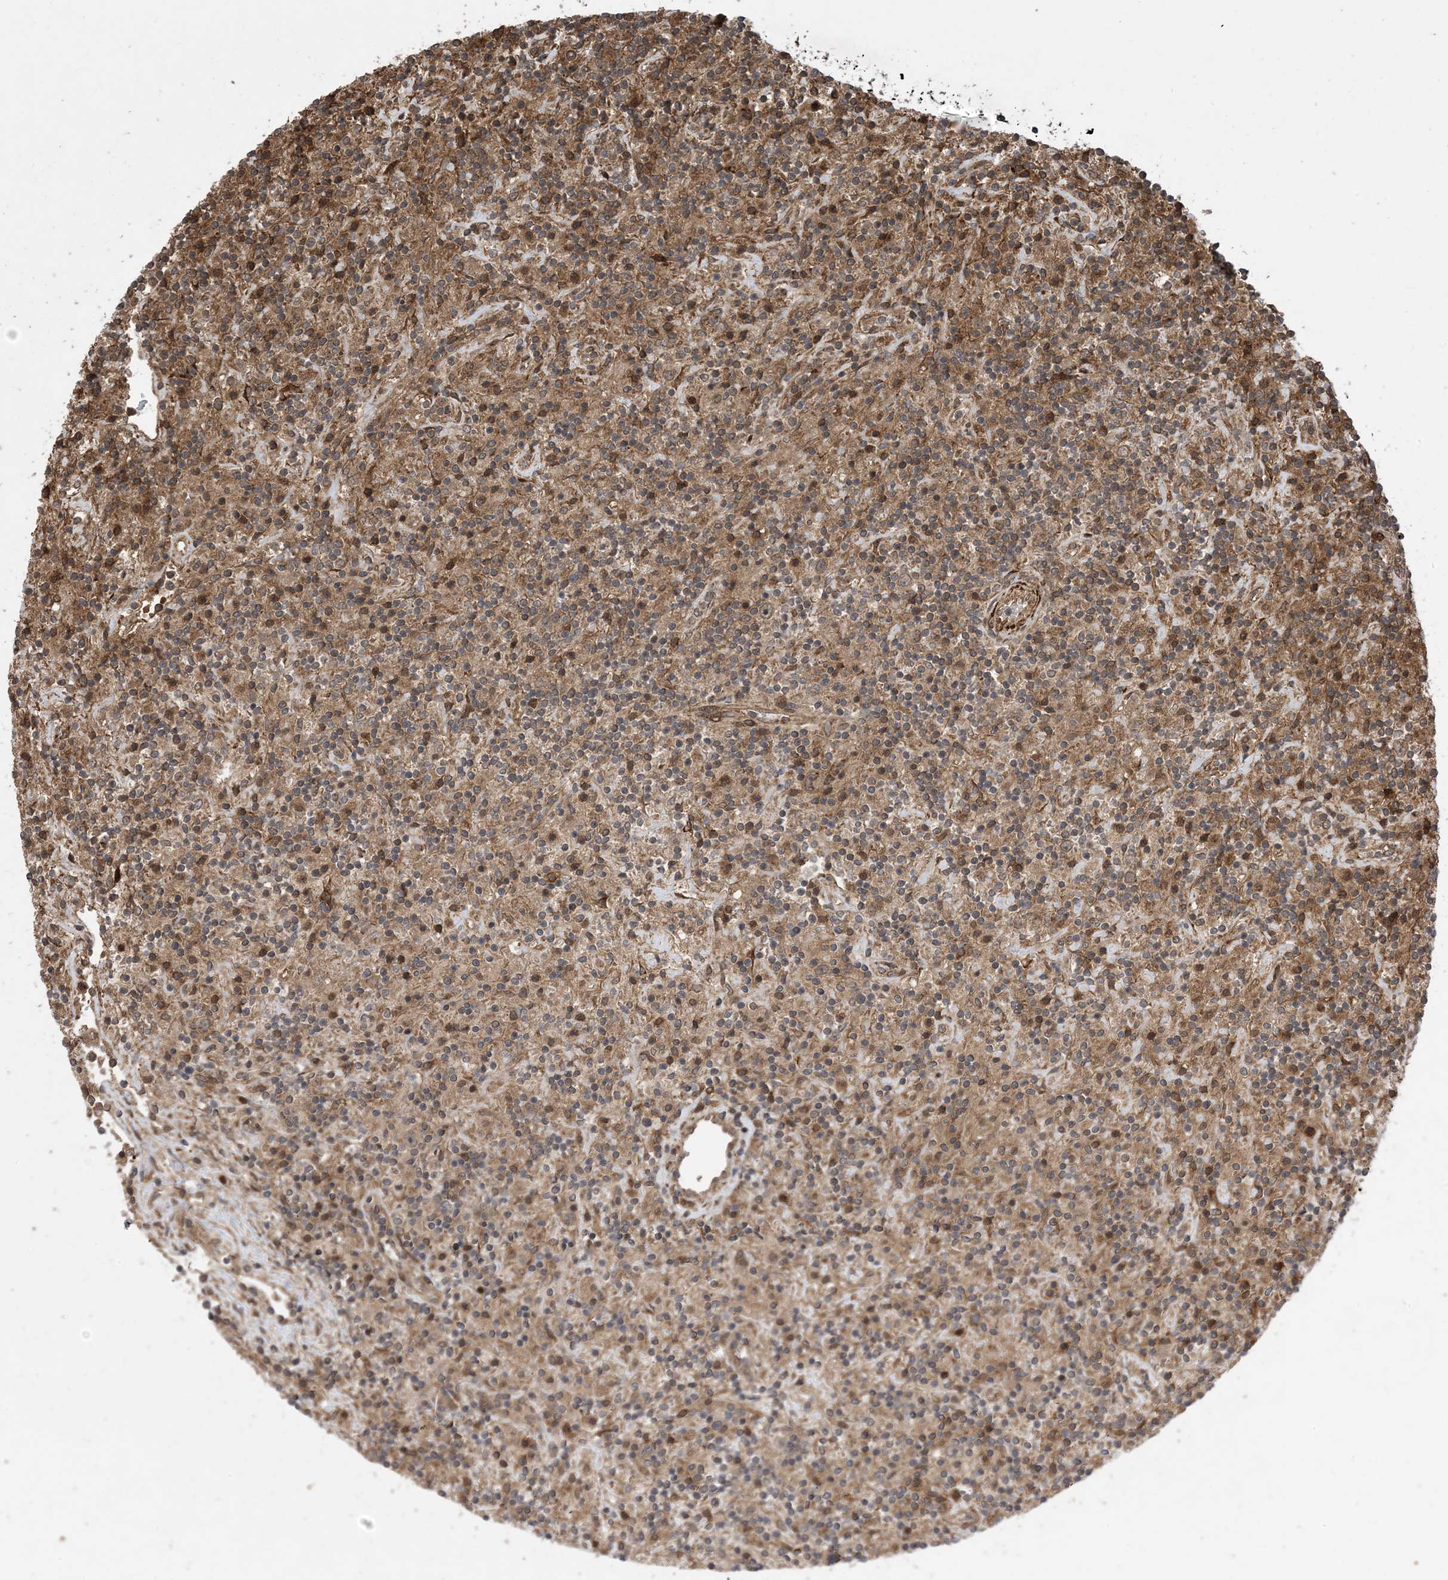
{"staining": {"intensity": "weak", "quantity": "25%-75%", "location": "cytoplasmic/membranous"}, "tissue": "lymphoma", "cell_type": "Tumor cells", "image_type": "cancer", "snomed": [{"axis": "morphology", "description": "Hodgkin's disease, NOS"}, {"axis": "topography", "description": "Lymph node"}], "caption": "The histopathology image demonstrates staining of Hodgkin's disease, revealing weak cytoplasmic/membranous protein expression (brown color) within tumor cells.", "gene": "ZNF511", "patient": {"sex": "male", "age": 70}}